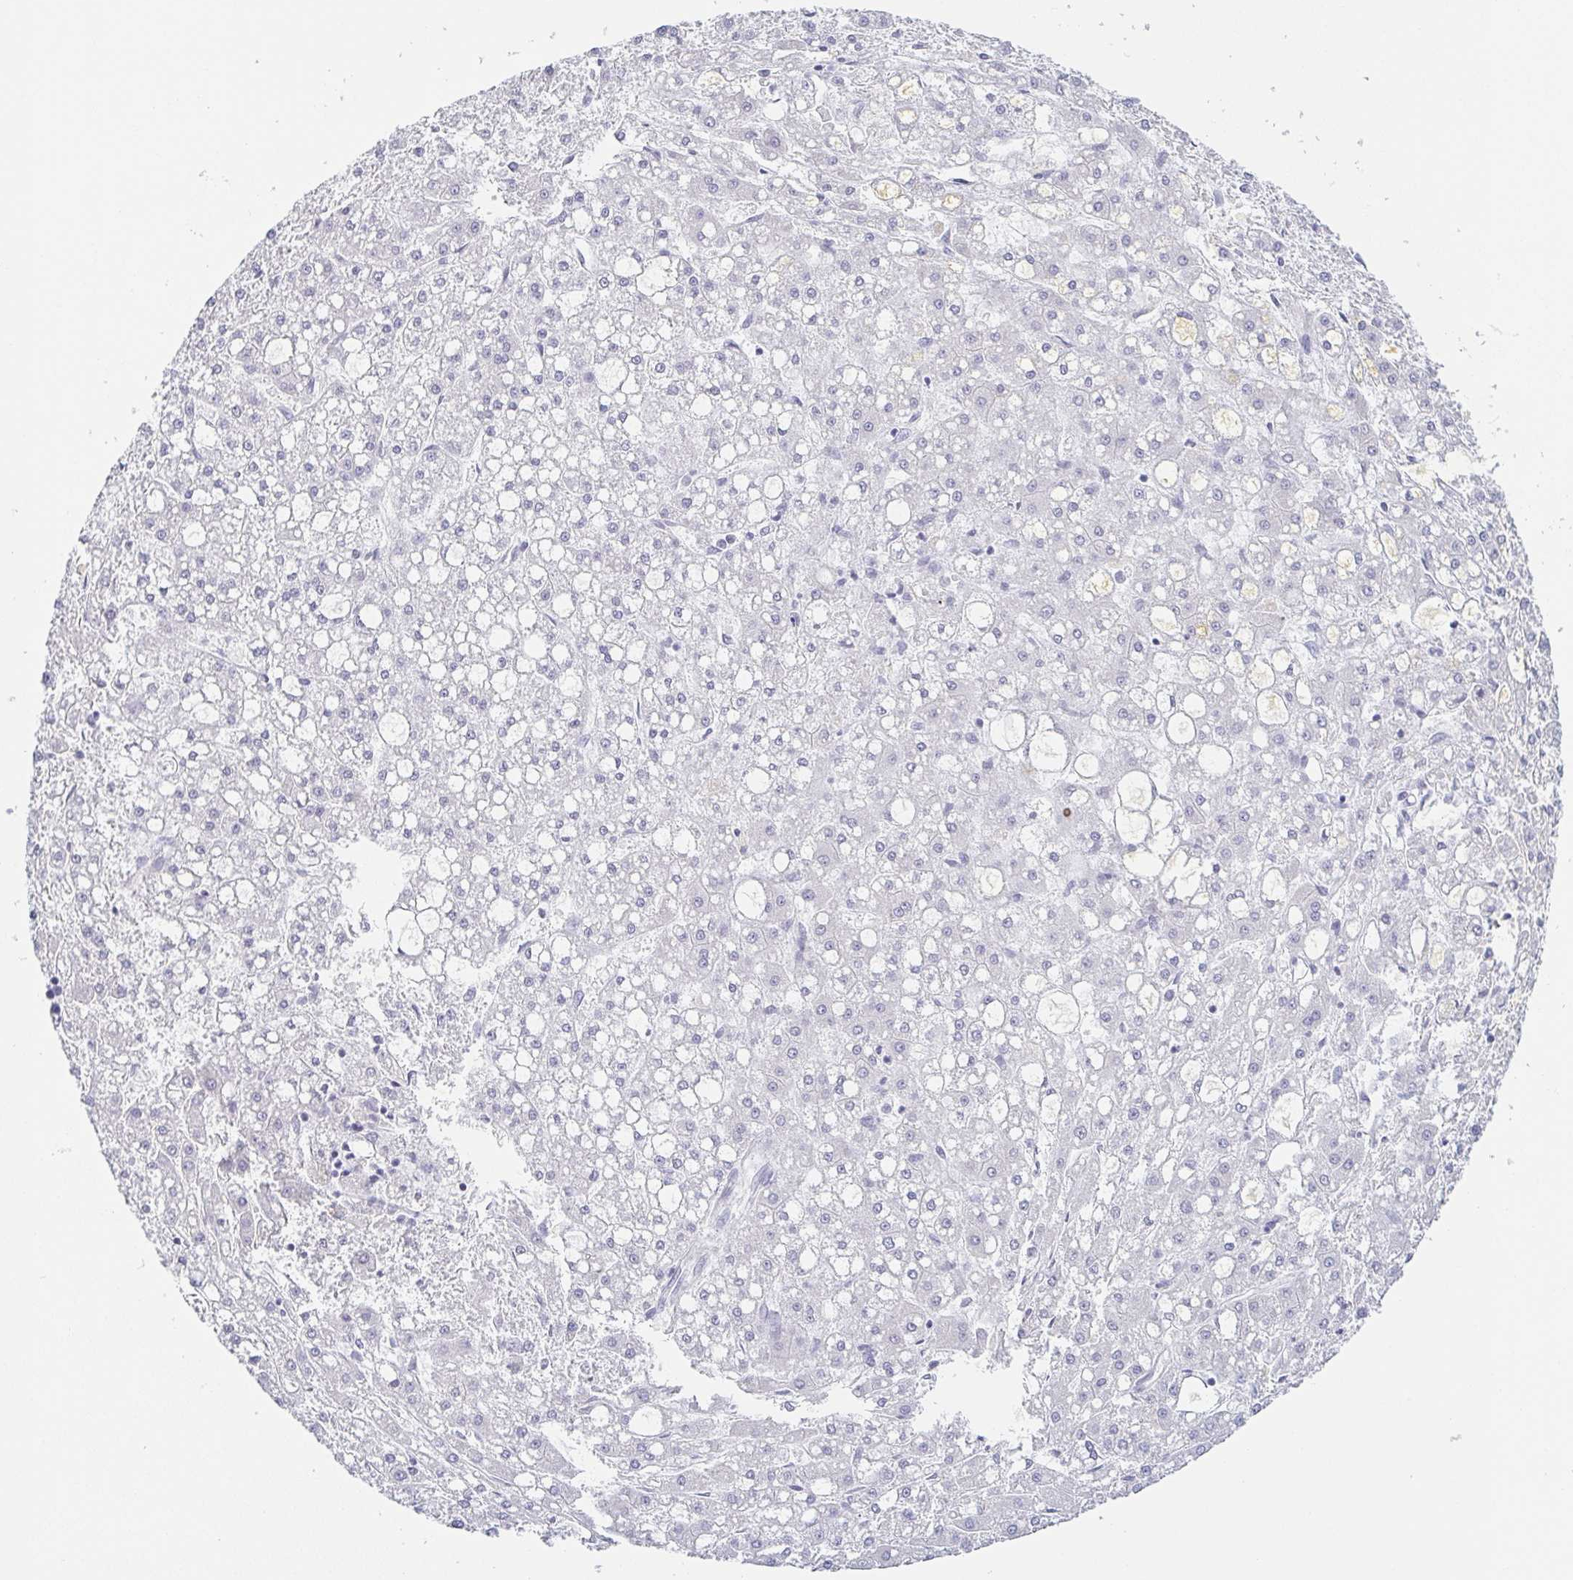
{"staining": {"intensity": "negative", "quantity": "none", "location": "none"}, "tissue": "liver cancer", "cell_type": "Tumor cells", "image_type": "cancer", "snomed": [{"axis": "morphology", "description": "Carcinoma, Hepatocellular, NOS"}, {"axis": "topography", "description": "Liver"}], "caption": "Protein analysis of liver cancer (hepatocellular carcinoma) demonstrates no significant positivity in tumor cells.", "gene": "PRR27", "patient": {"sex": "male", "age": 67}}